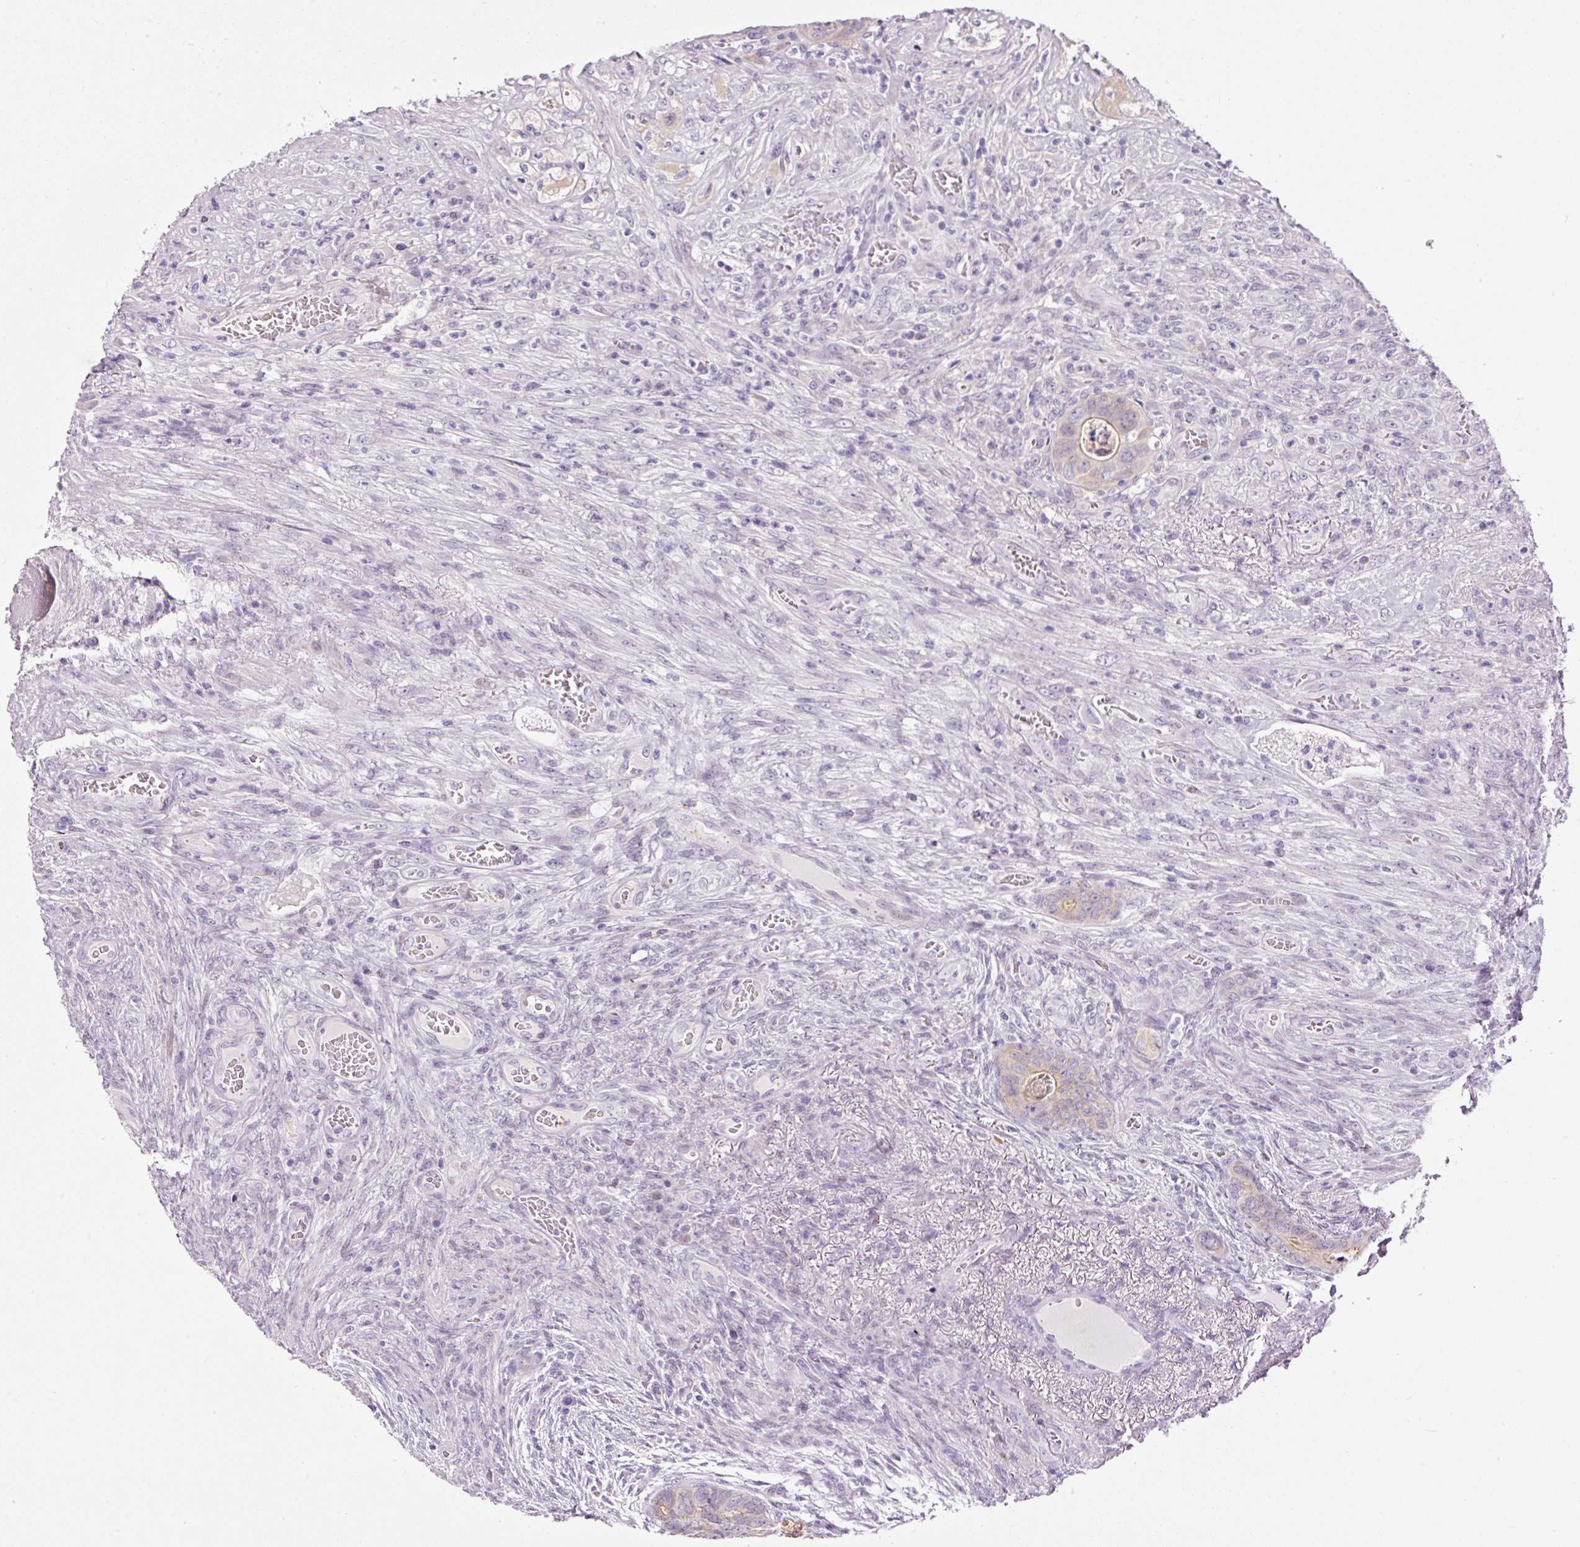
{"staining": {"intensity": "negative", "quantity": "none", "location": "none"}, "tissue": "colorectal cancer", "cell_type": "Tumor cells", "image_type": "cancer", "snomed": [{"axis": "morphology", "description": "Adenocarcinoma, NOS"}, {"axis": "topography", "description": "Rectum"}], "caption": "A micrograph of colorectal adenocarcinoma stained for a protein exhibits no brown staining in tumor cells. (DAB (3,3'-diaminobenzidine) IHC visualized using brightfield microscopy, high magnification).", "gene": "SRC", "patient": {"sex": "female", "age": 78}}